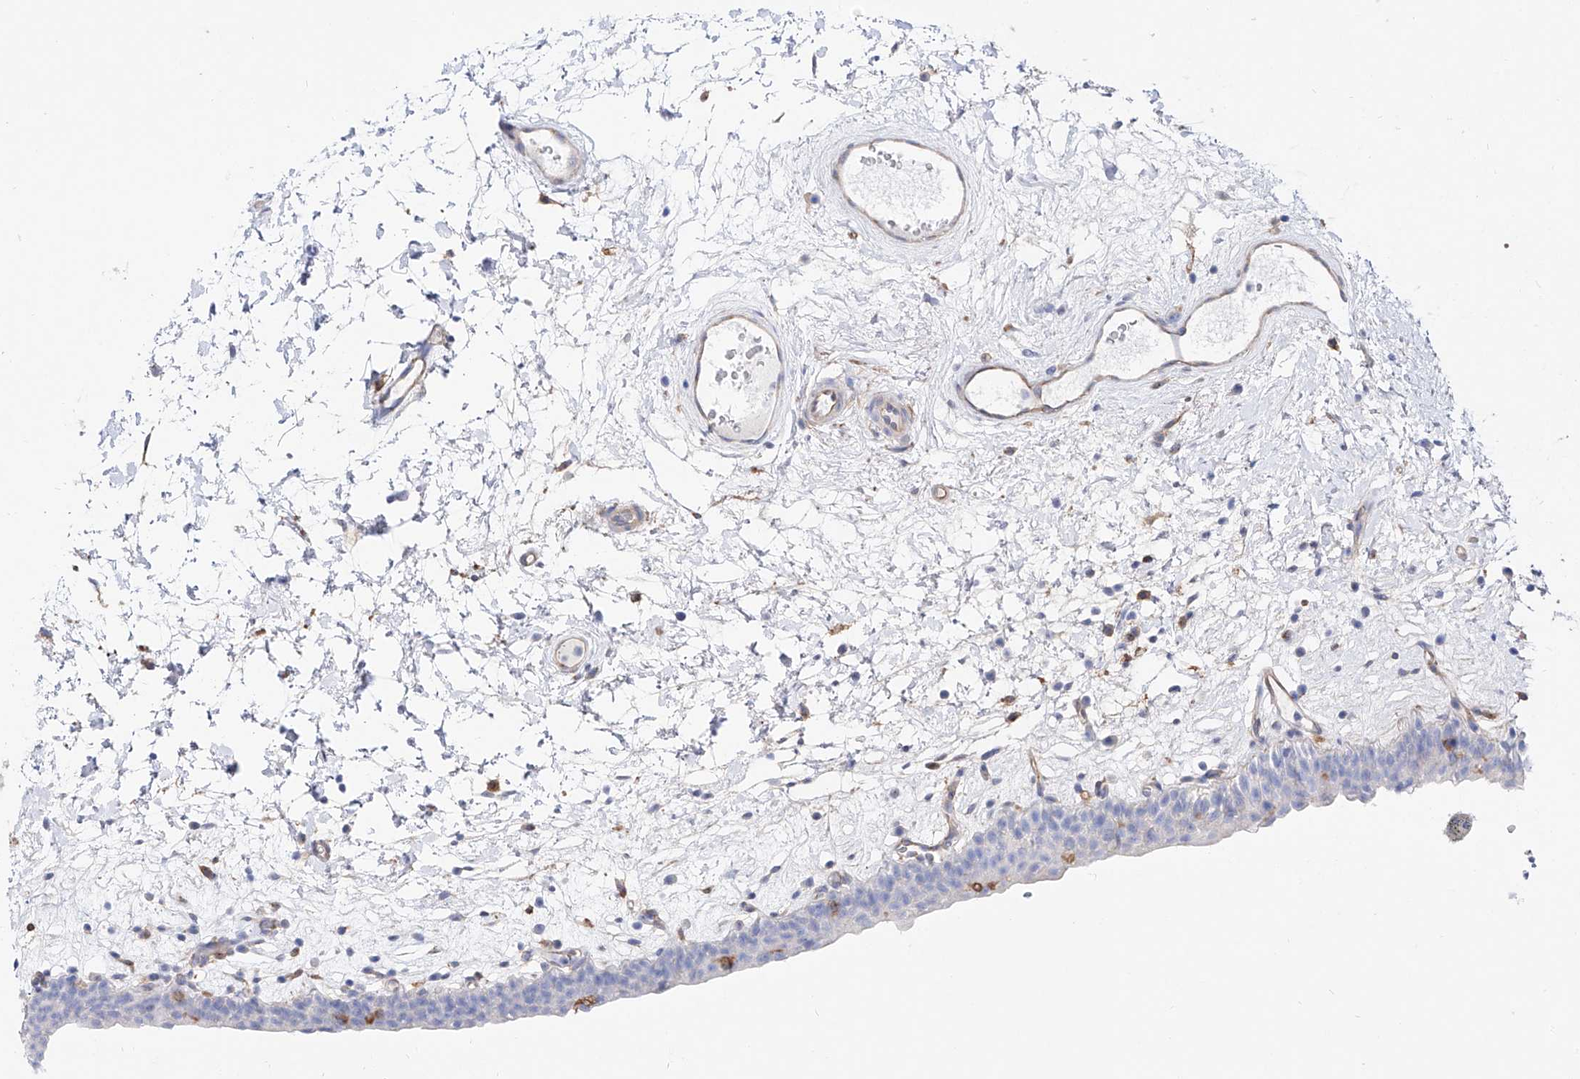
{"staining": {"intensity": "negative", "quantity": "none", "location": "none"}, "tissue": "urinary bladder", "cell_type": "Urothelial cells", "image_type": "normal", "snomed": [{"axis": "morphology", "description": "Normal tissue, NOS"}, {"axis": "topography", "description": "Urinary bladder"}], "caption": "Urothelial cells show no significant protein expression in unremarkable urinary bladder. (Brightfield microscopy of DAB IHC at high magnification).", "gene": "ZNF653", "patient": {"sex": "male", "age": 83}}